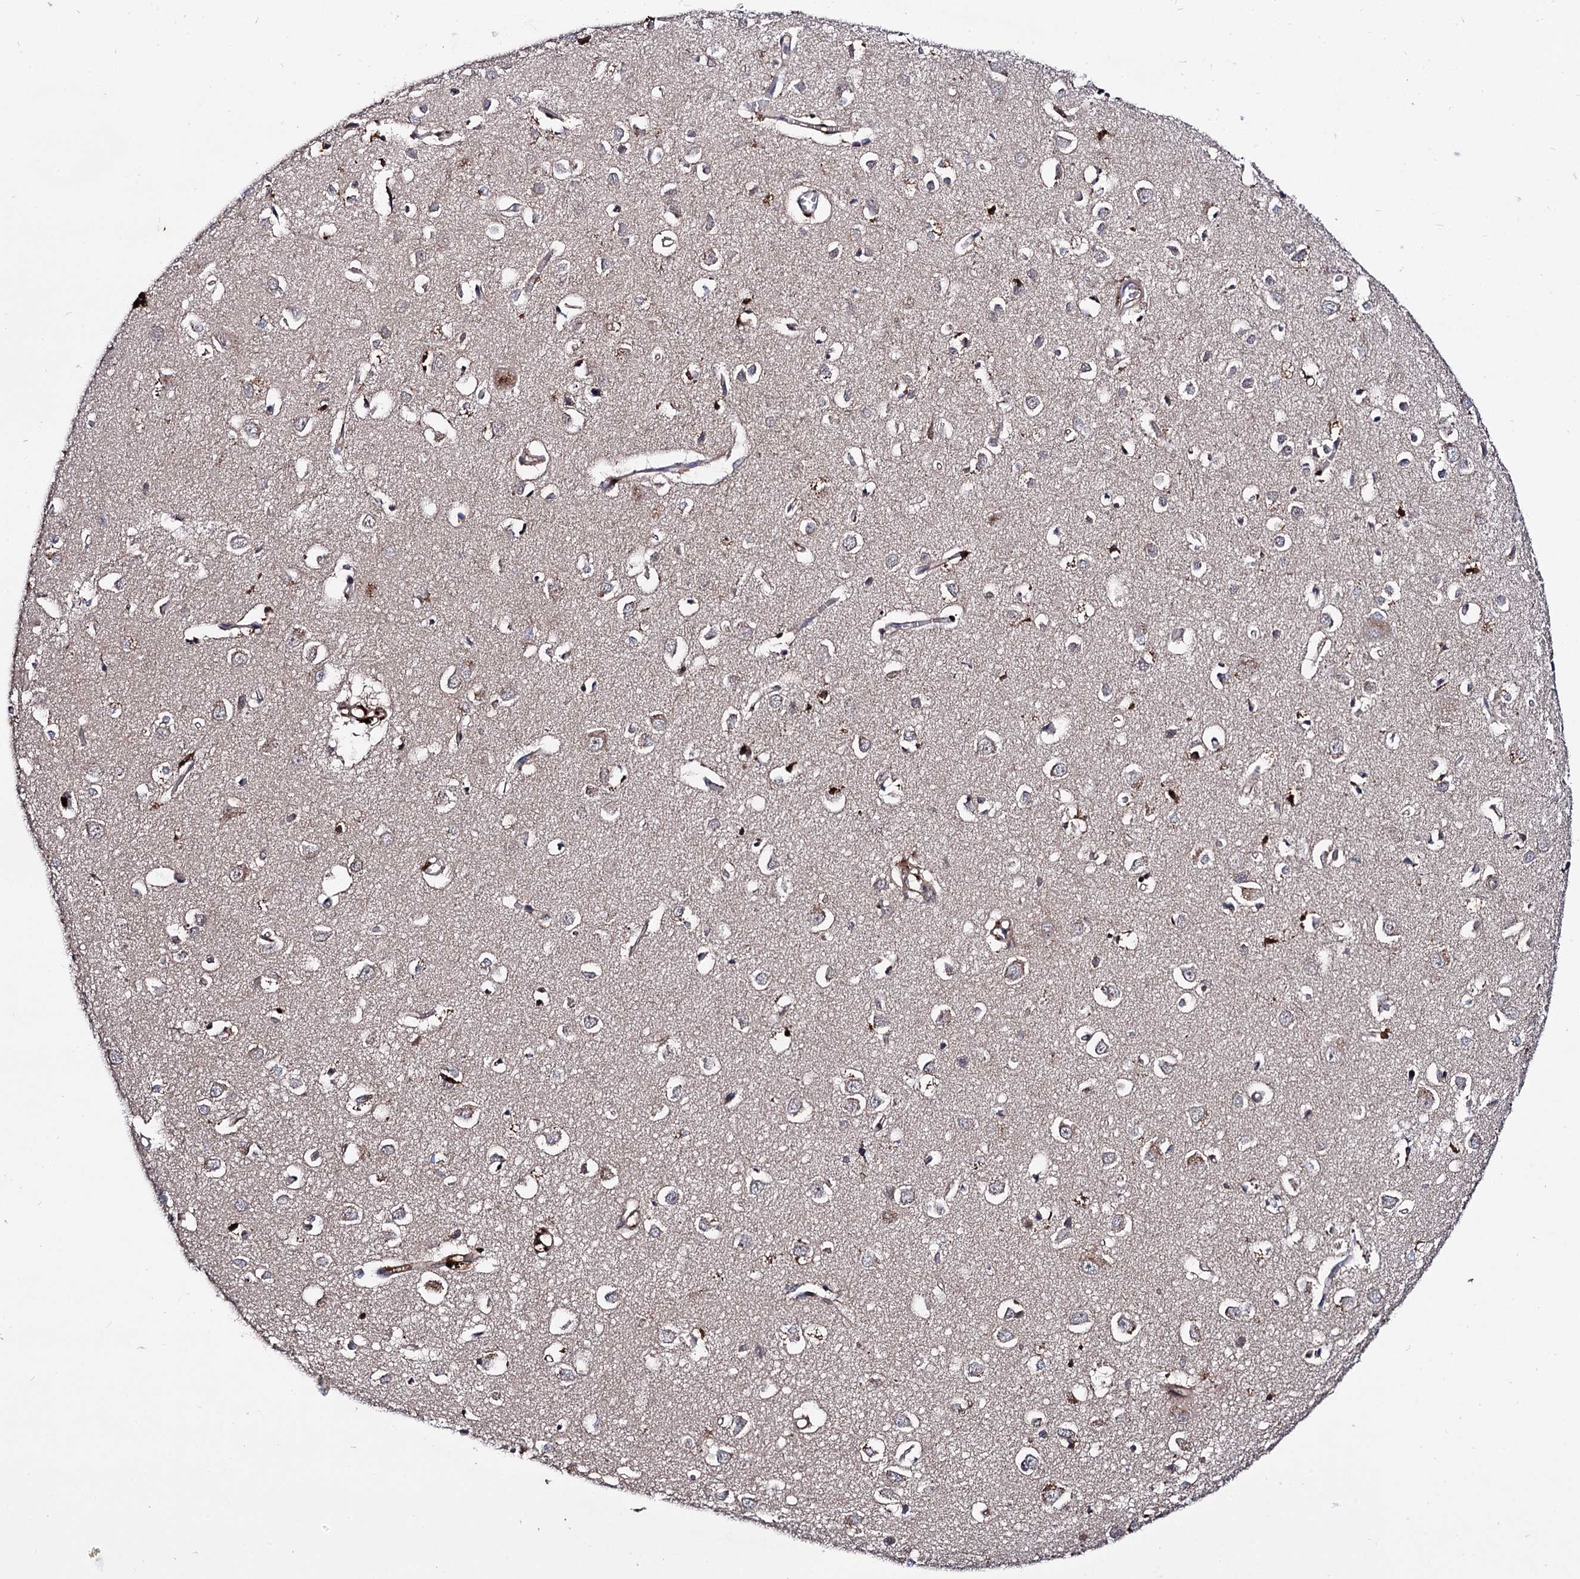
{"staining": {"intensity": "moderate", "quantity": ">75%", "location": "nuclear"}, "tissue": "cerebral cortex", "cell_type": "Endothelial cells", "image_type": "normal", "snomed": [{"axis": "morphology", "description": "Normal tissue, NOS"}, {"axis": "topography", "description": "Cerebral cortex"}], "caption": "This is an image of immunohistochemistry (IHC) staining of normal cerebral cortex, which shows moderate expression in the nuclear of endothelial cells.", "gene": "MICAL2", "patient": {"sex": "female", "age": 64}}